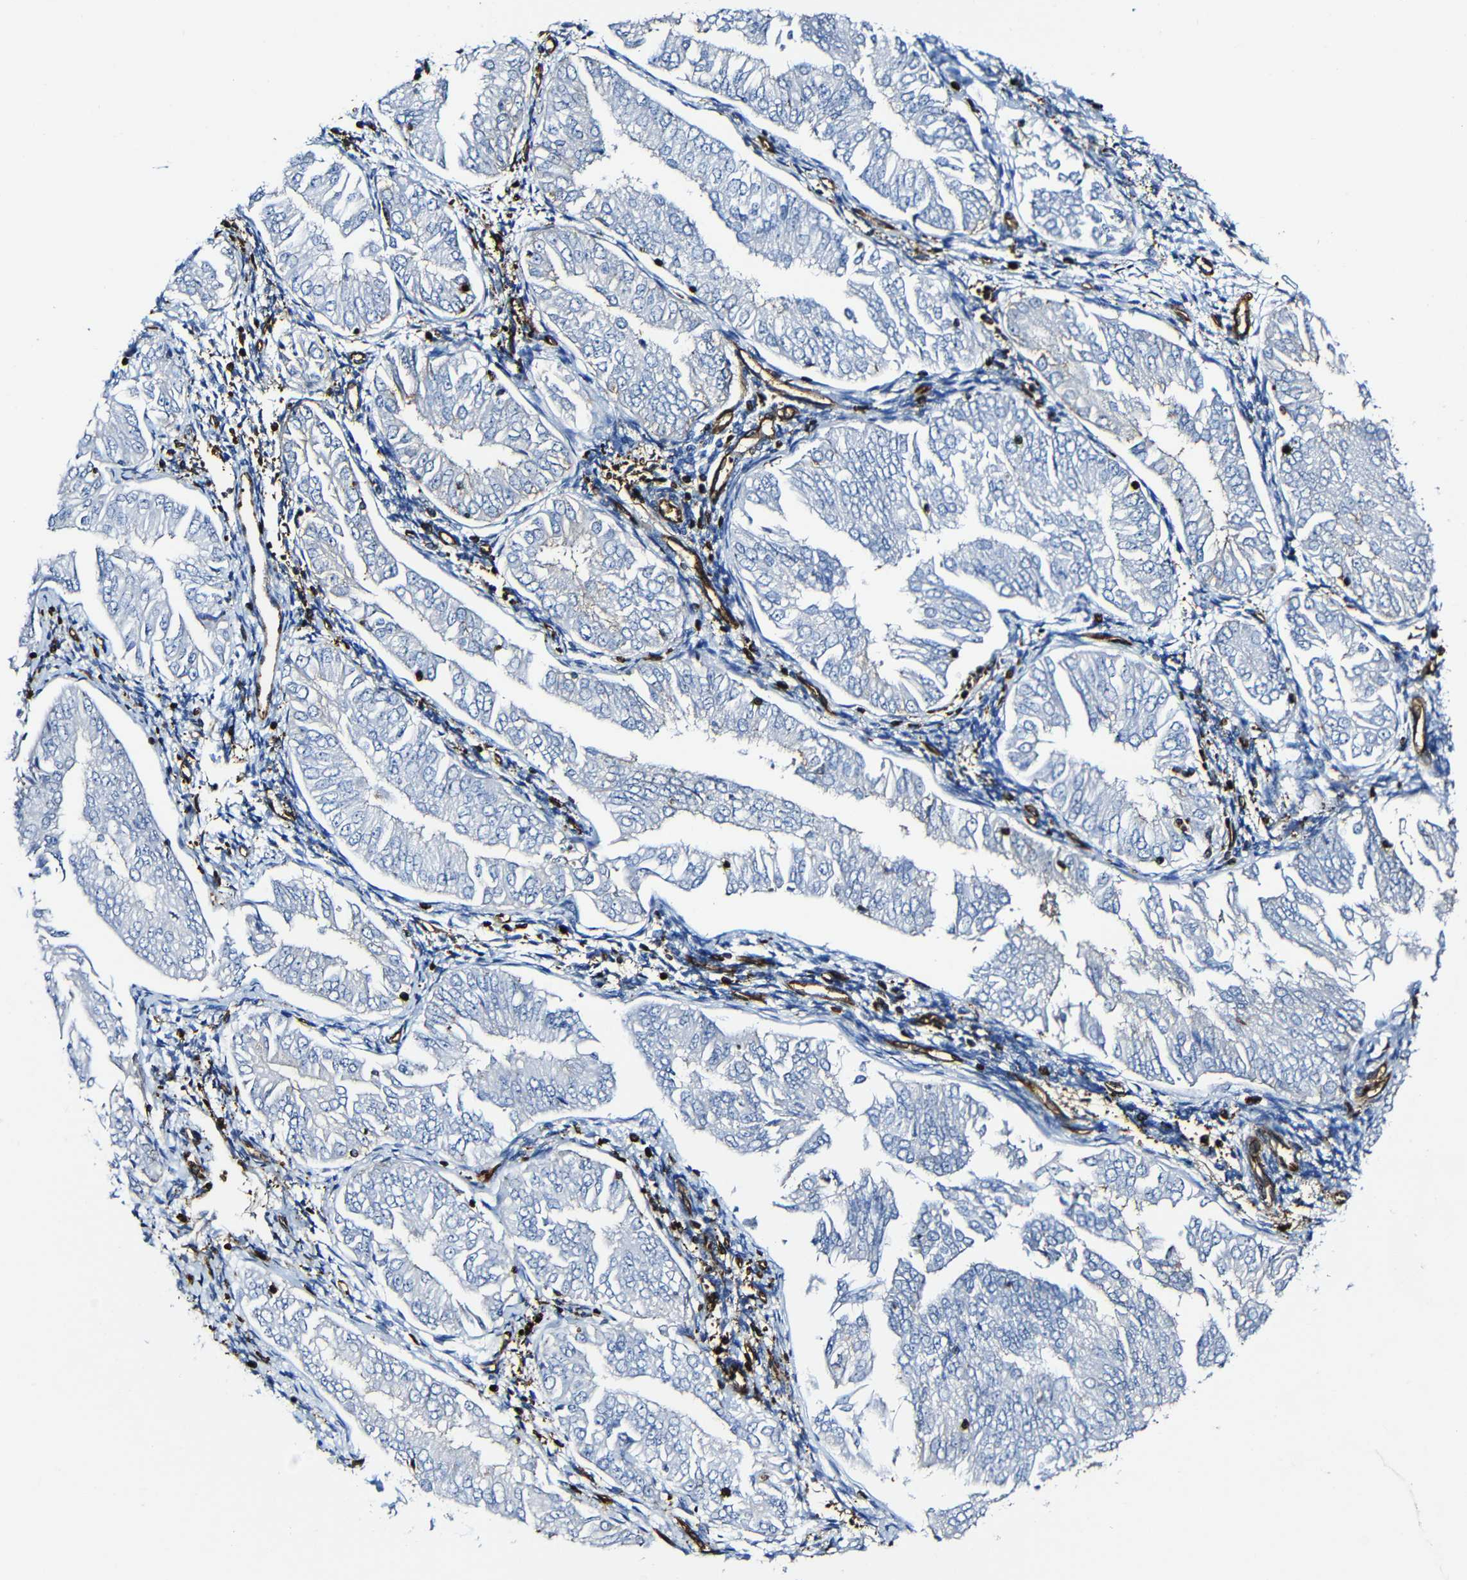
{"staining": {"intensity": "negative", "quantity": "none", "location": "none"}, "tissue": "endometrial cancer", "cell_type": "Tumor cells", "image_type": "cancer", "snomed": [{"axis": "morphology", "description": "Adenocarcinoma, NOS"}, {"axis": "topography", "description": "Endometrium"}], "caption": "High magnification brightfield microscopy of endometrial adenocarcinoma stained with DAB (brown) and counterstained with hematoxylin (blue): tumor cells show no significant positivity.", "gene": "MSN", "patient": {"sex": "female", "age": 53}}